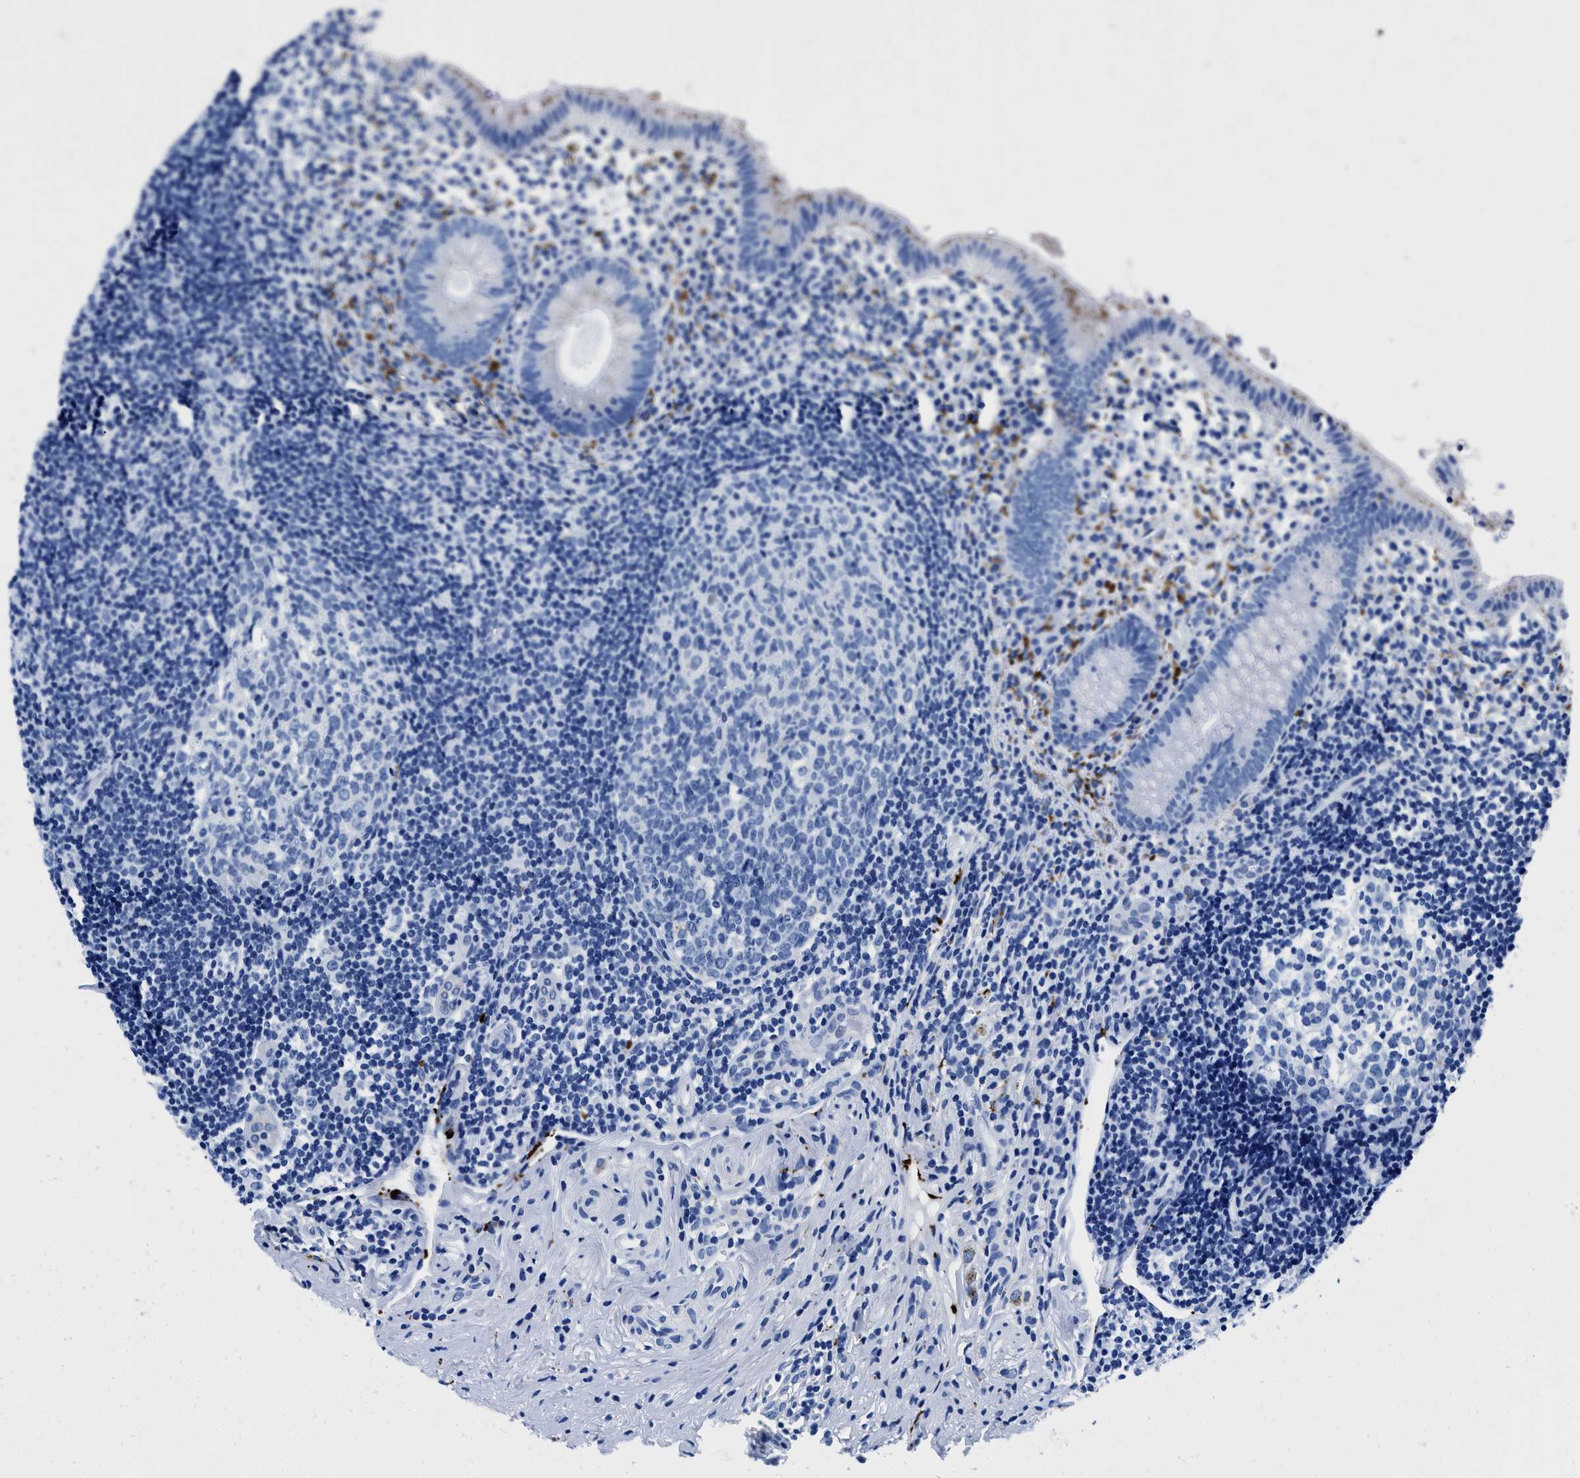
{"staining": {"intensity": "moderate", "quantity": "<25%", "location": "cytoplasmic/membranous"}, "tissue": "appendix", "cell_type": "Glandular cells", "image_type": "normal", "snomed": [{"axis": "morphology", "description": "Normal tissue, NOS"}, {"axis": "topography", "description": "Appendix"}], "caption": "Immunohistochemistry histopathology image of benign human appendix stained for a protein (brown), which shows low levels of moderate cytoplasmic/membranous expression in about <25% of glandular cells.", "gene": "OR14K1", "patient": {"sex": "female", "age": 20}}